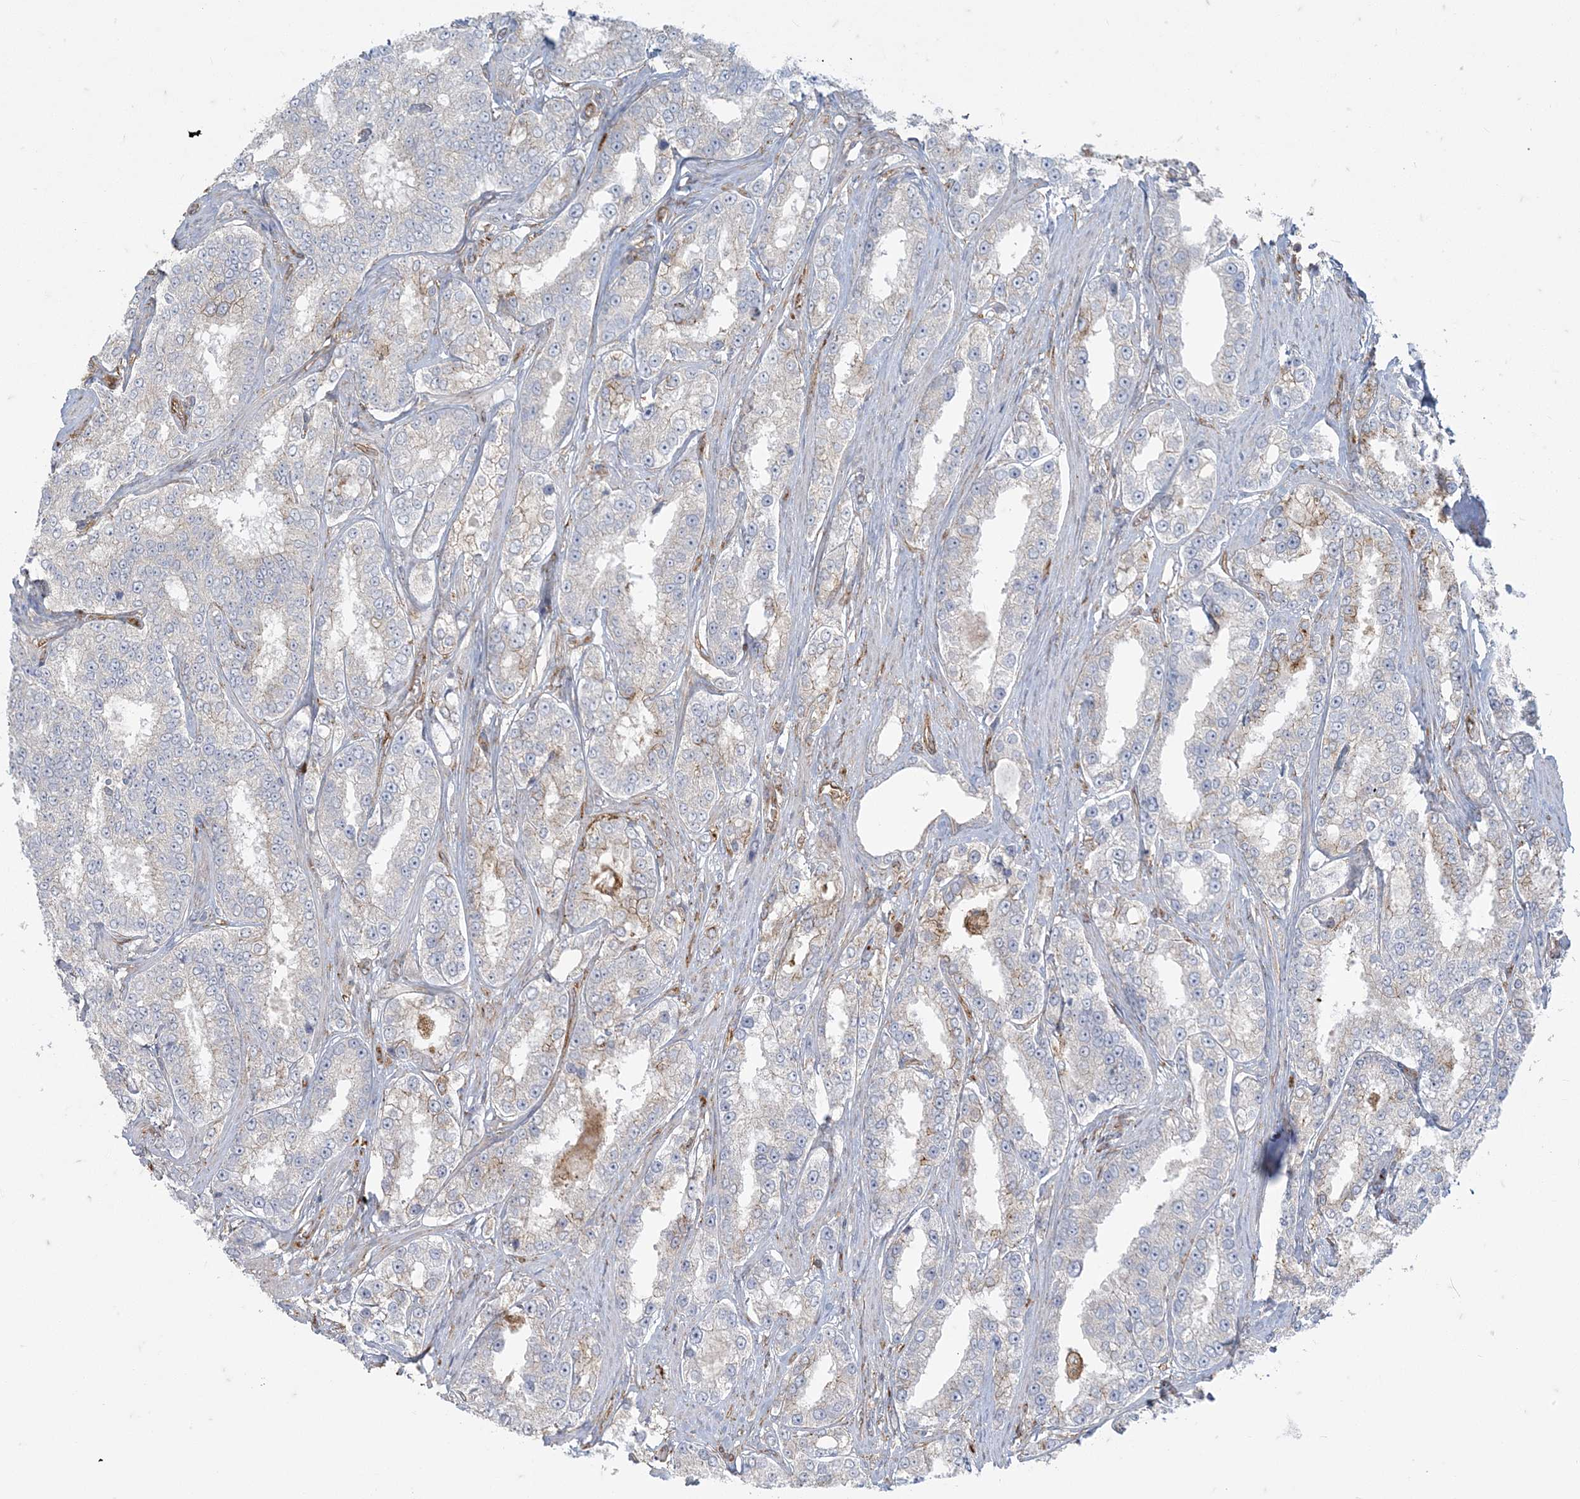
{"staining": {"intensity": "negative", "quantity": "none", "location": "none"}, "tissue": "prostate cancer", "cell_type": "Tumor cells", "image_type": "cancer", "snomed": [{"axis": "morphology", "description": "Normal tissue, NOS"}, {"axis": "morphology", "description": "Adenocarcinoma, High grade"}, {"axis": "topography", "description": "Prostate"}], "caption": "A micrograph of human prostate cancer (high-grade adenocarcinoma) is negative for staining in tumor cells. (Stains: DAB immunohistochemistry (IHC) with hematoxylin counter stain, Microscopy: brightfield microscopy at high magnification).", "gene": "DERL3", "patient": {"sex": "male", "age": 83}}